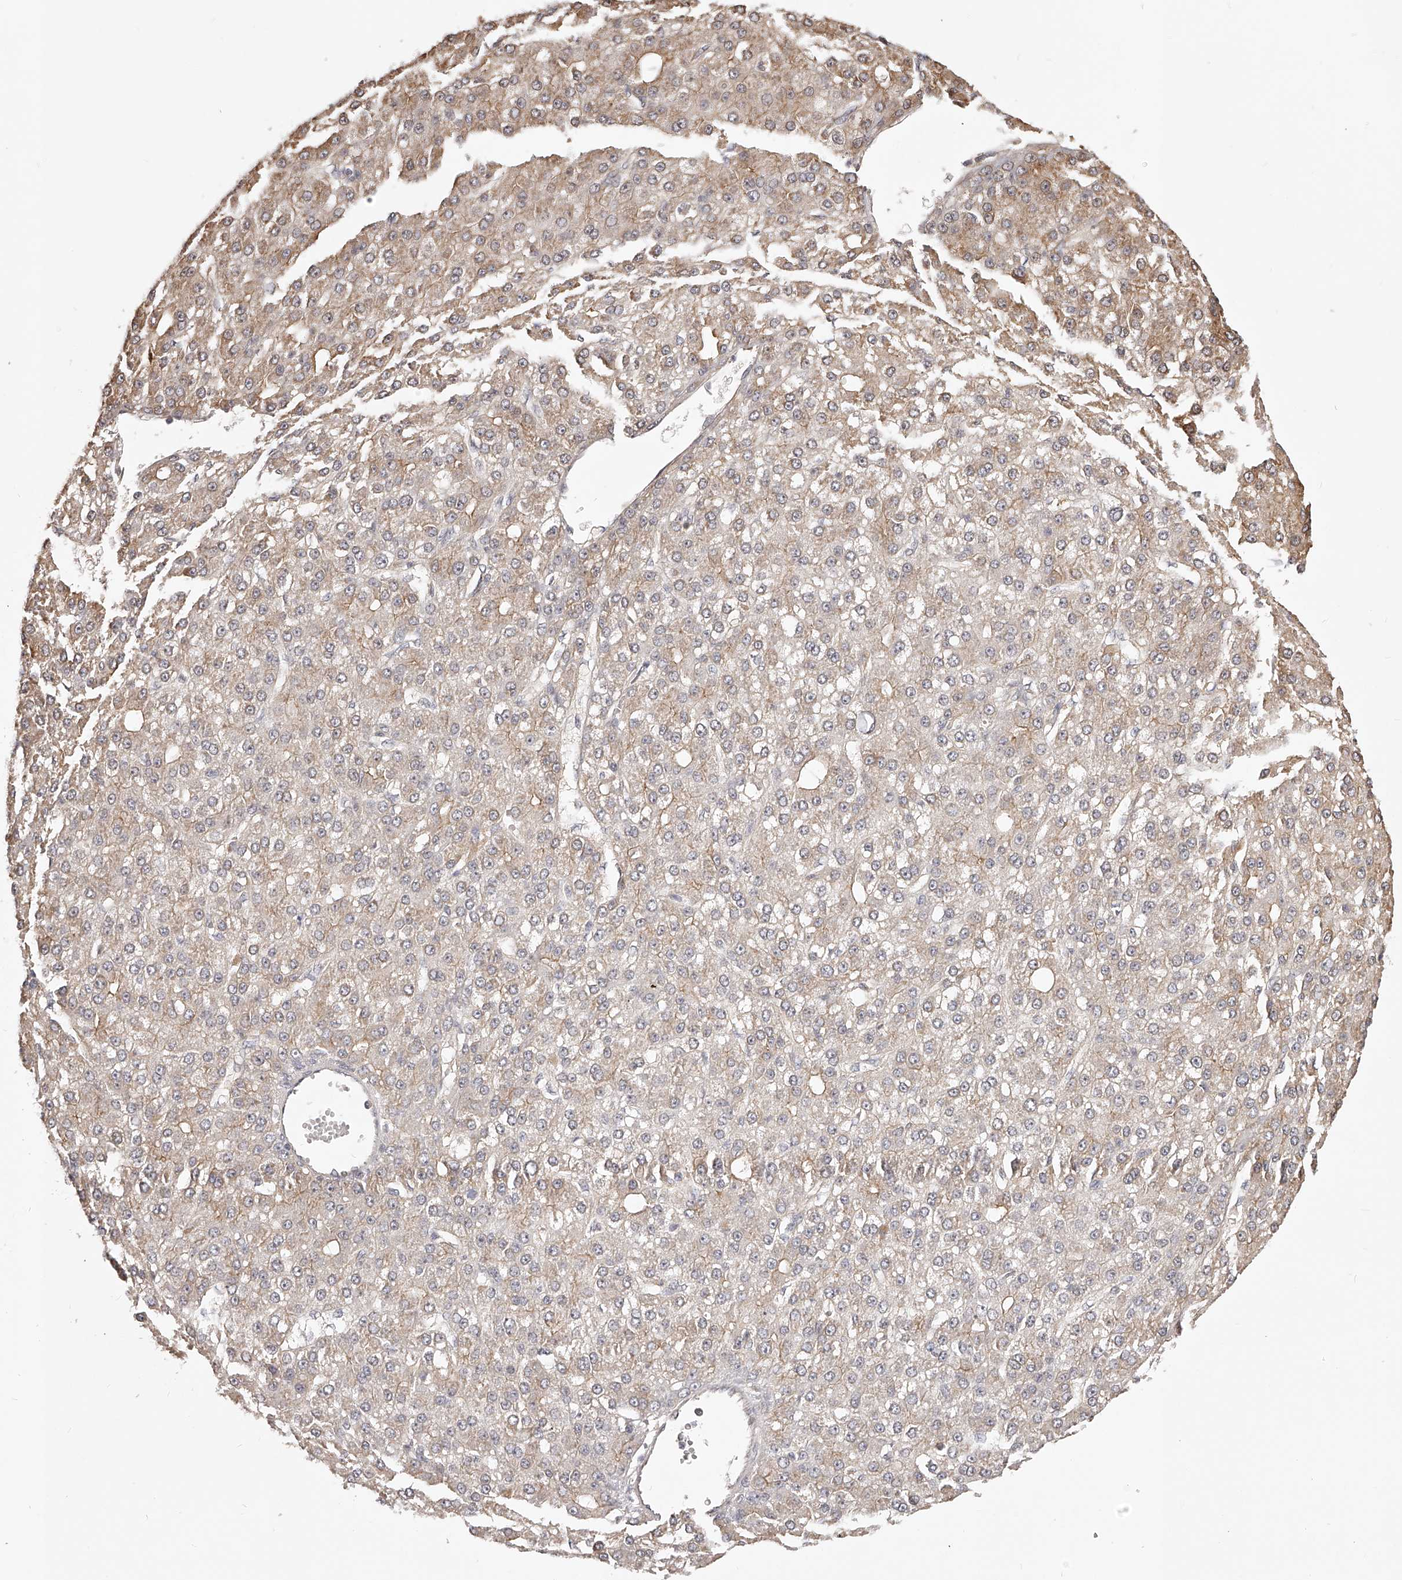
{"staining": {"intensity": "moderate", "quantity": "25%-75%", "location": "cytoplasmic/membranous"}, "tissue": "liver cancer", "cell_type": "Tumor cells", "image_type": "cancer", "snomed": [{"axis": "morphology", "description": "Carcinoma, Hepatocellular, NOS"}, {"axis": "topography", "description": "Liver"}], "caption": "There is medium levels of moderate cytoplasmic/membranous positivity in tumor cells of hepatocellular carcinoma (liver), as demonstrated by immunohistochemical staining (brown color).", "gene": "ZNF582", "patient": {"sex": "male", "age": 67}}